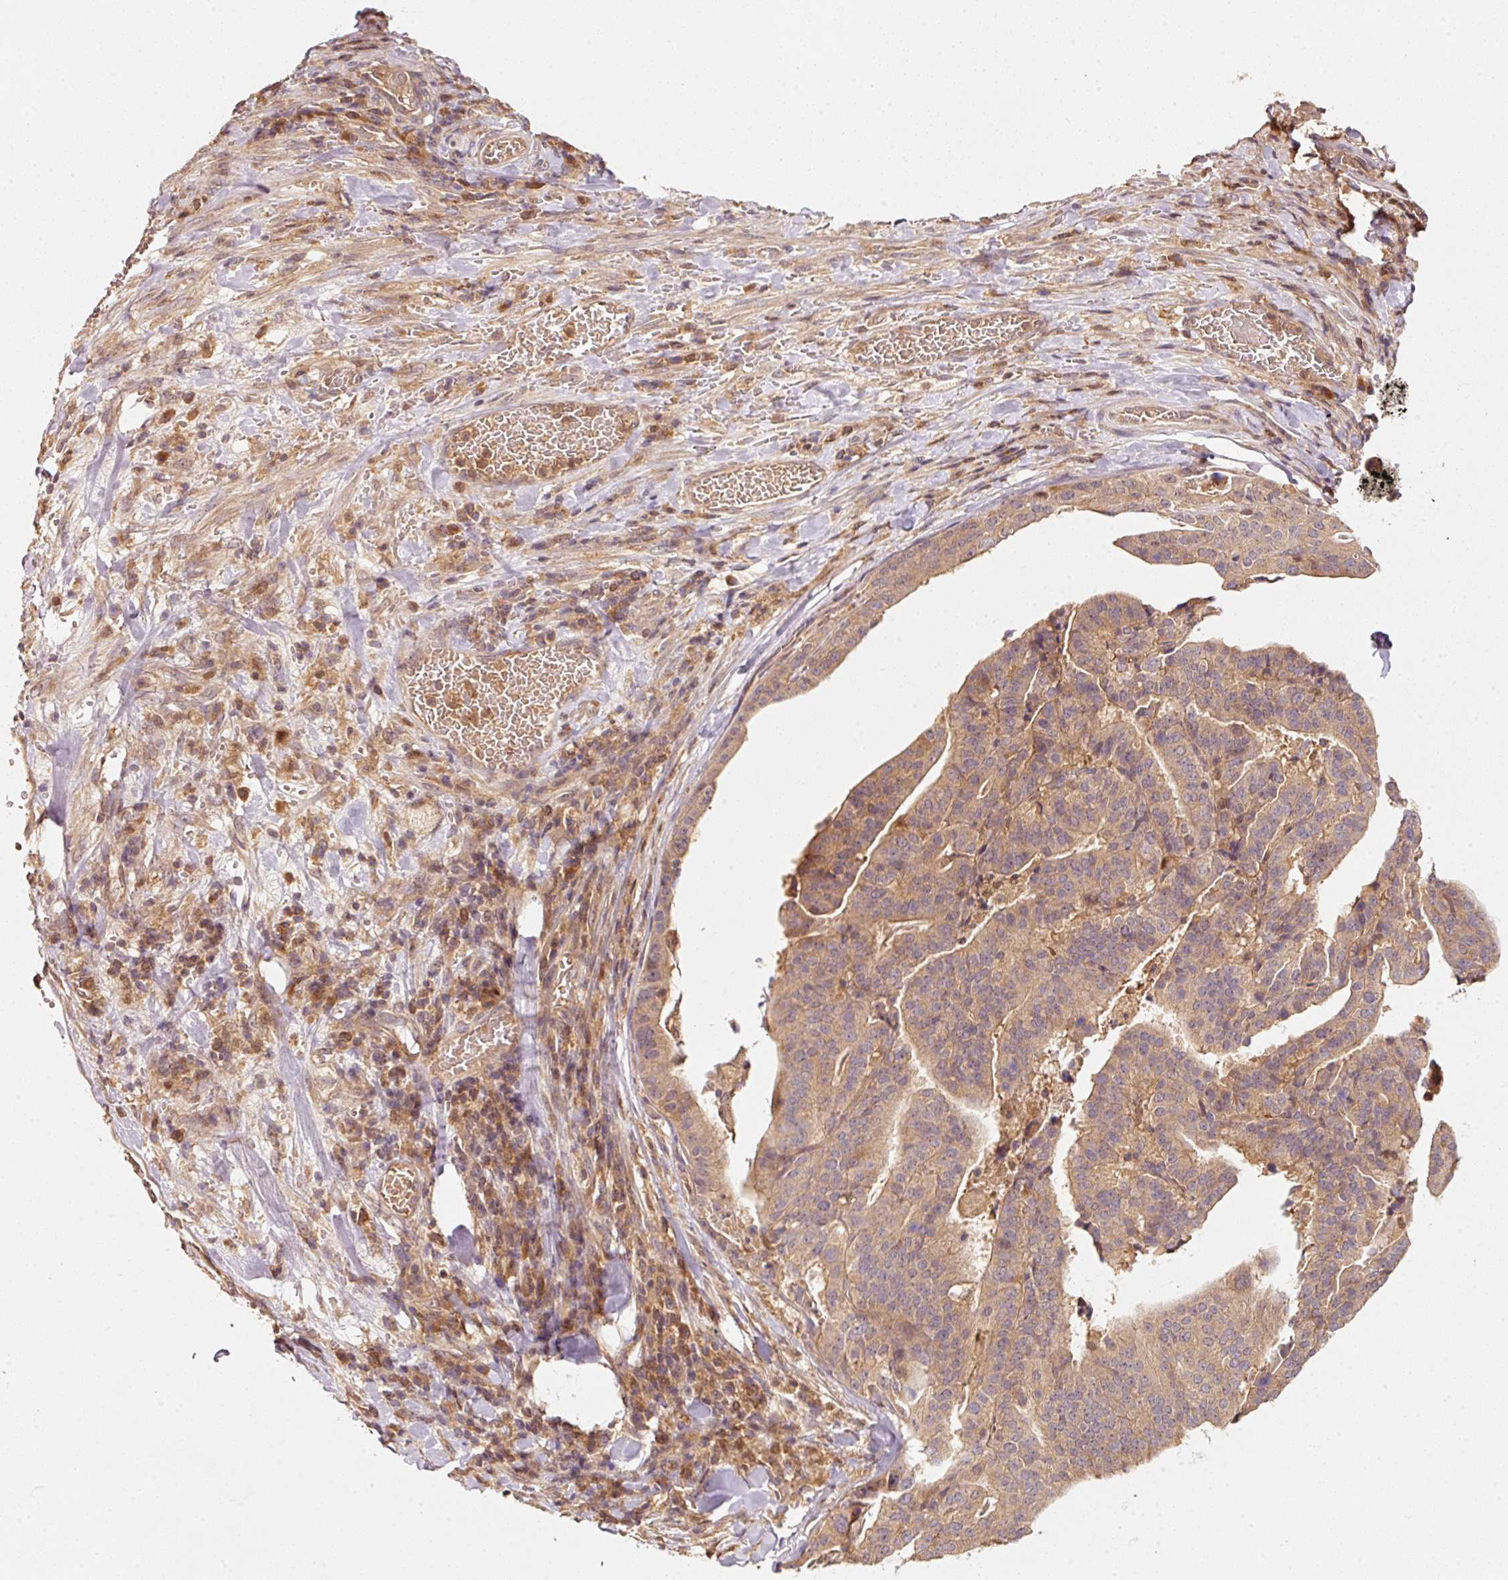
{"staining": {"intensity": "weak", "quantity": ">75%", "location": "cytoplasmic/membranous"}, "tissue": "stomach cancer", "cell_type": "Tumor cells", "image_type": "cancer", "snomed": [{"axis": "morphology", "description": "Adenocarcinoma, NOS"}, {"axis": "topography", "description": "Stomach"}], "caption": "Stomach cancer was stained to show a protein in brown. There is low levels of weak cytoplasmic/membranous staining in about >75% of tumor cells.", "gene": "RRAS2", "patient": {"sex": "male", "age": 48}}